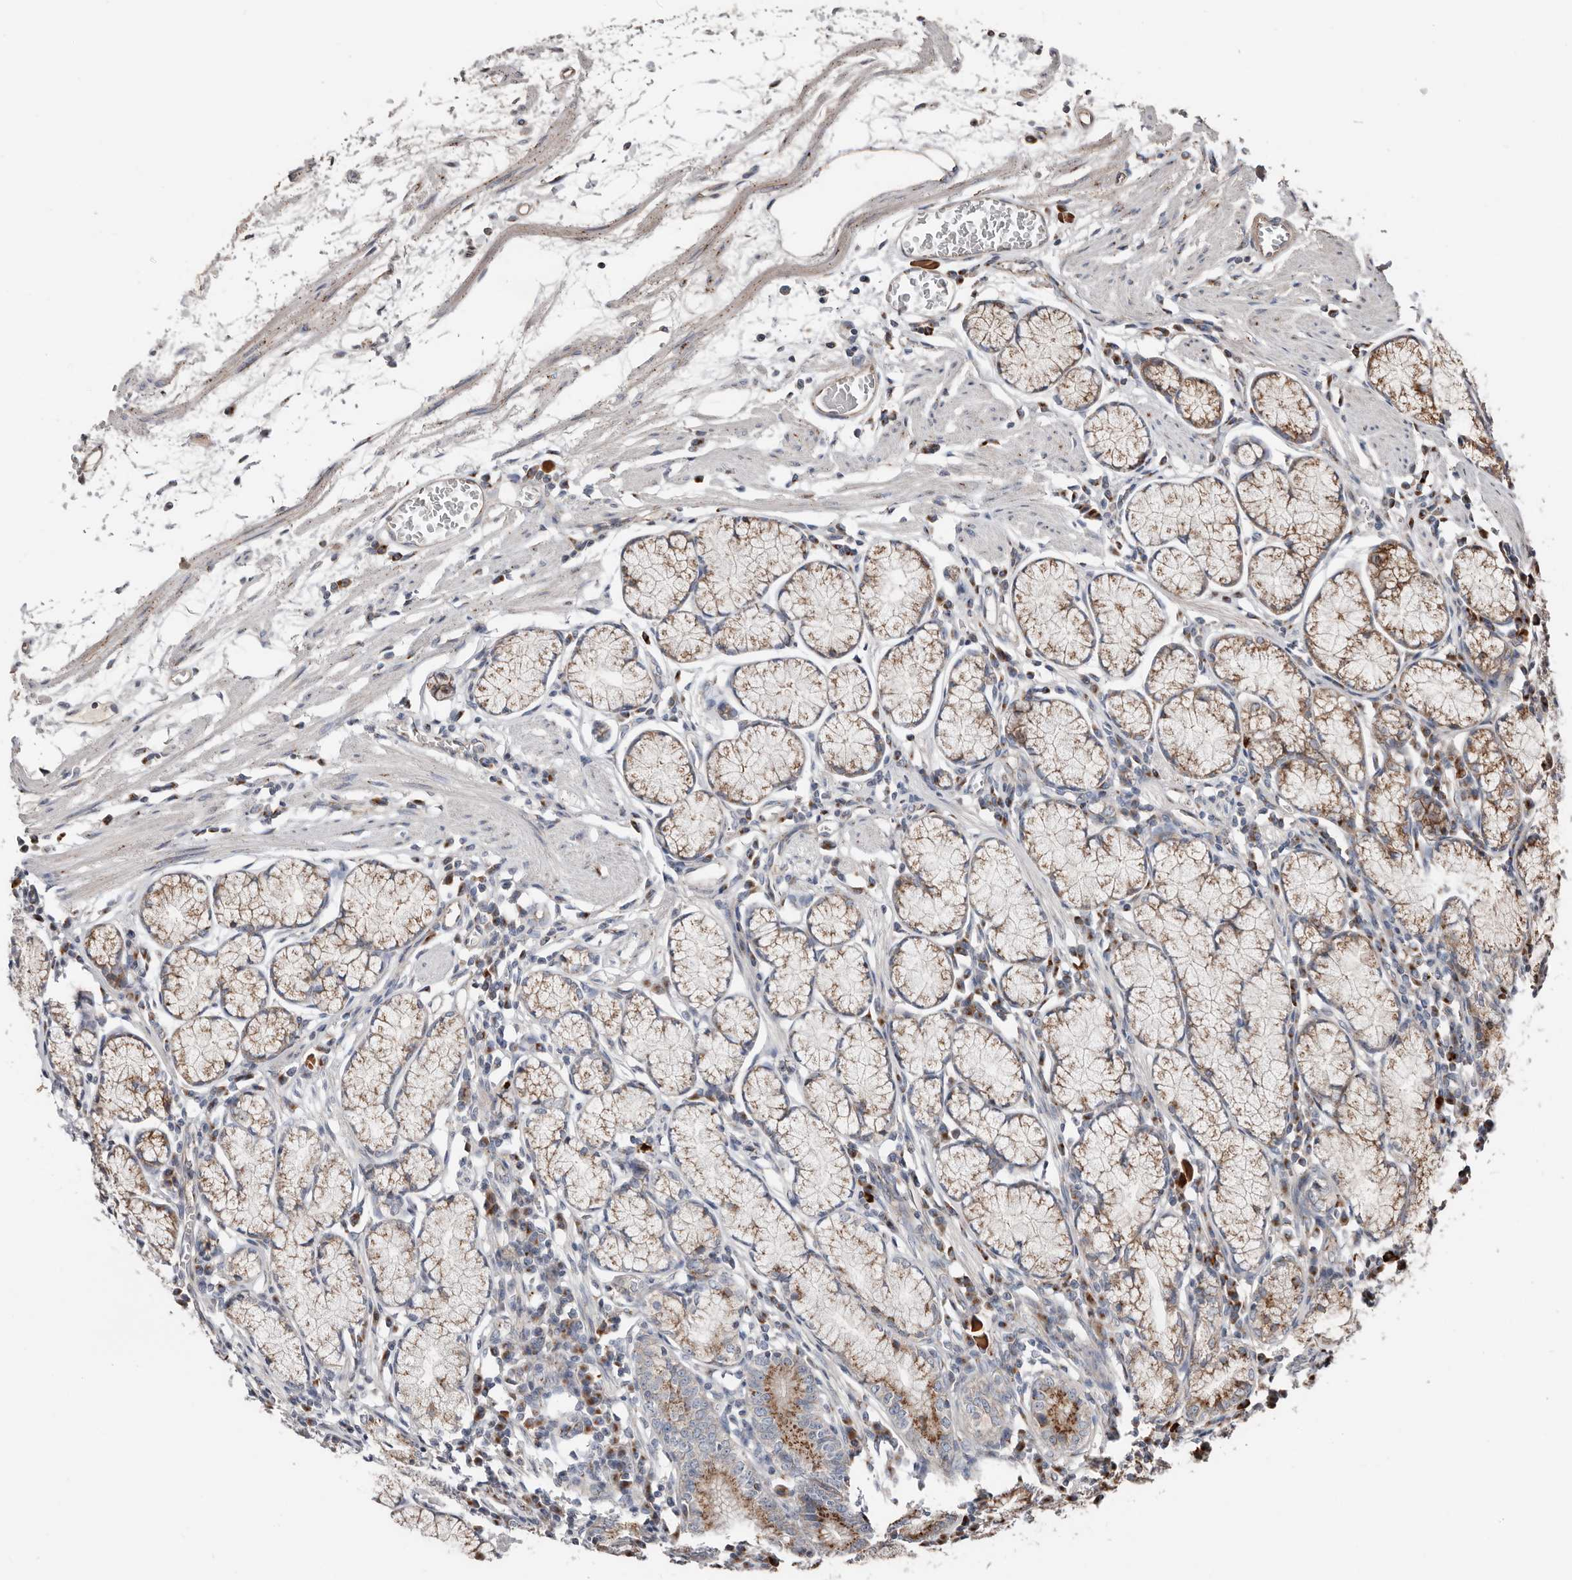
{"staining": {"intensity": "moderate", "quantity": "25%-75%", "location": "cytoplasmic/membranous"}, "tissue": "stomach", "cell_type": "Glandular cells", "image_type": "normal", "snomed": [{"axis": "morphology", "description": "Normal tissue, NOS"}, {"axis": "topography", "description": "Stomach"}], "caption": "Stomach stained with DAB (3,3'-diaminobenzidine) immunohistochemistry (IHC) displays medium levels of moderate cytoplasmic/membranous positivity in approximately 25%-75% of glandular cells.", "gene": "COG1", "patient": {"sex": "male", "age": 55}}